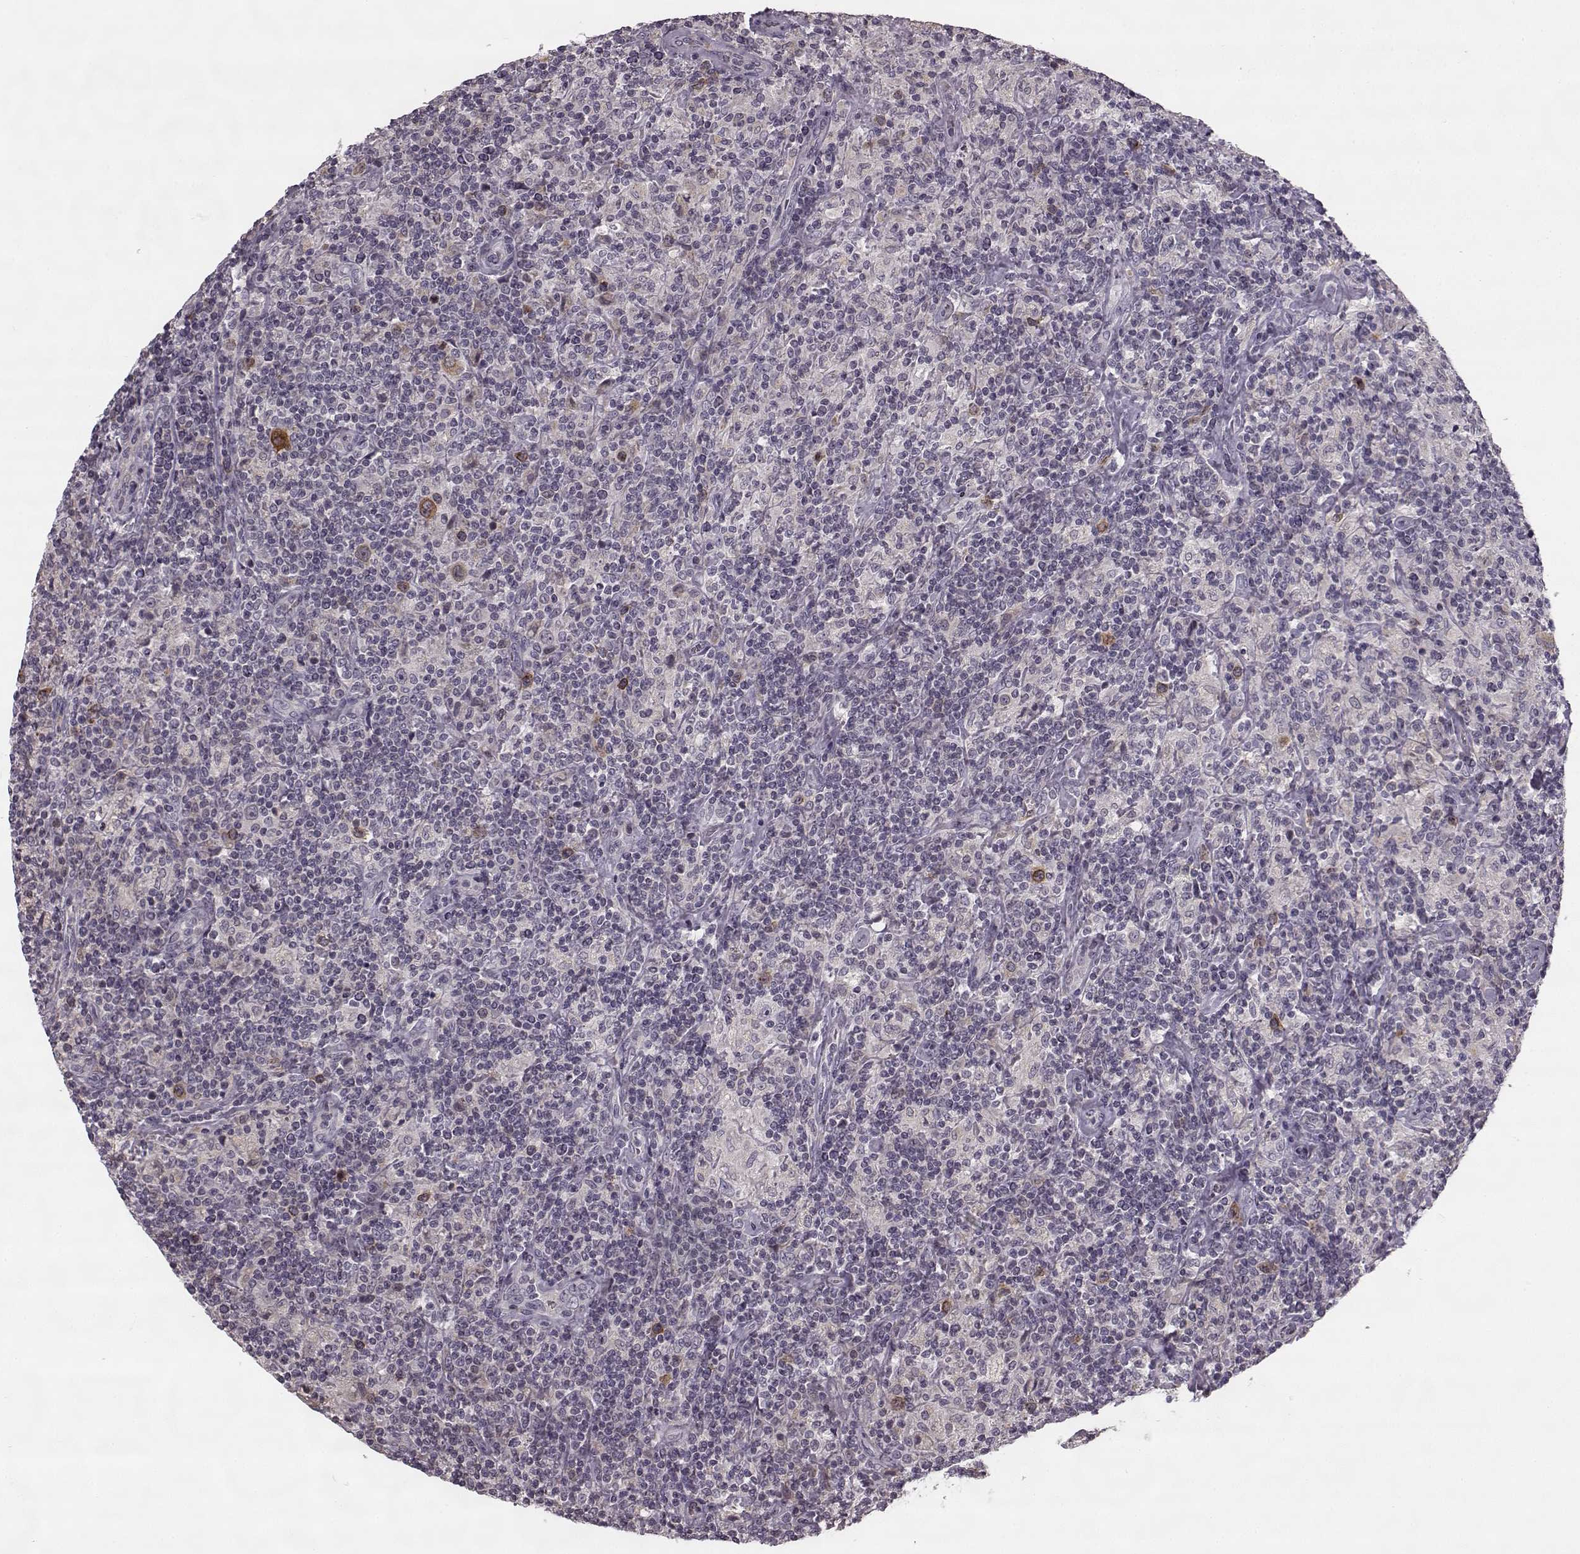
{"staining": {"intensity": "negative", "quantity": "none", "location": "none"}, "tissue": "lymphoma", "cell_type": "Tumor cells", "image_type": "cancer", "snomed": [{"axis": "morphology", "description": "Hodgkin's disease, NOS"}, {"axis": "topography", "description": "Lymph node"}], "caption": "This micrograph is of Hodgkin's disease stained with immunohistochemistry to label a protein in brown with the nuclei are counter-stained blue. There is no staining in tumor cells.", "gene": "HMMR", "patient": {"sex": "male", "age": 70}}